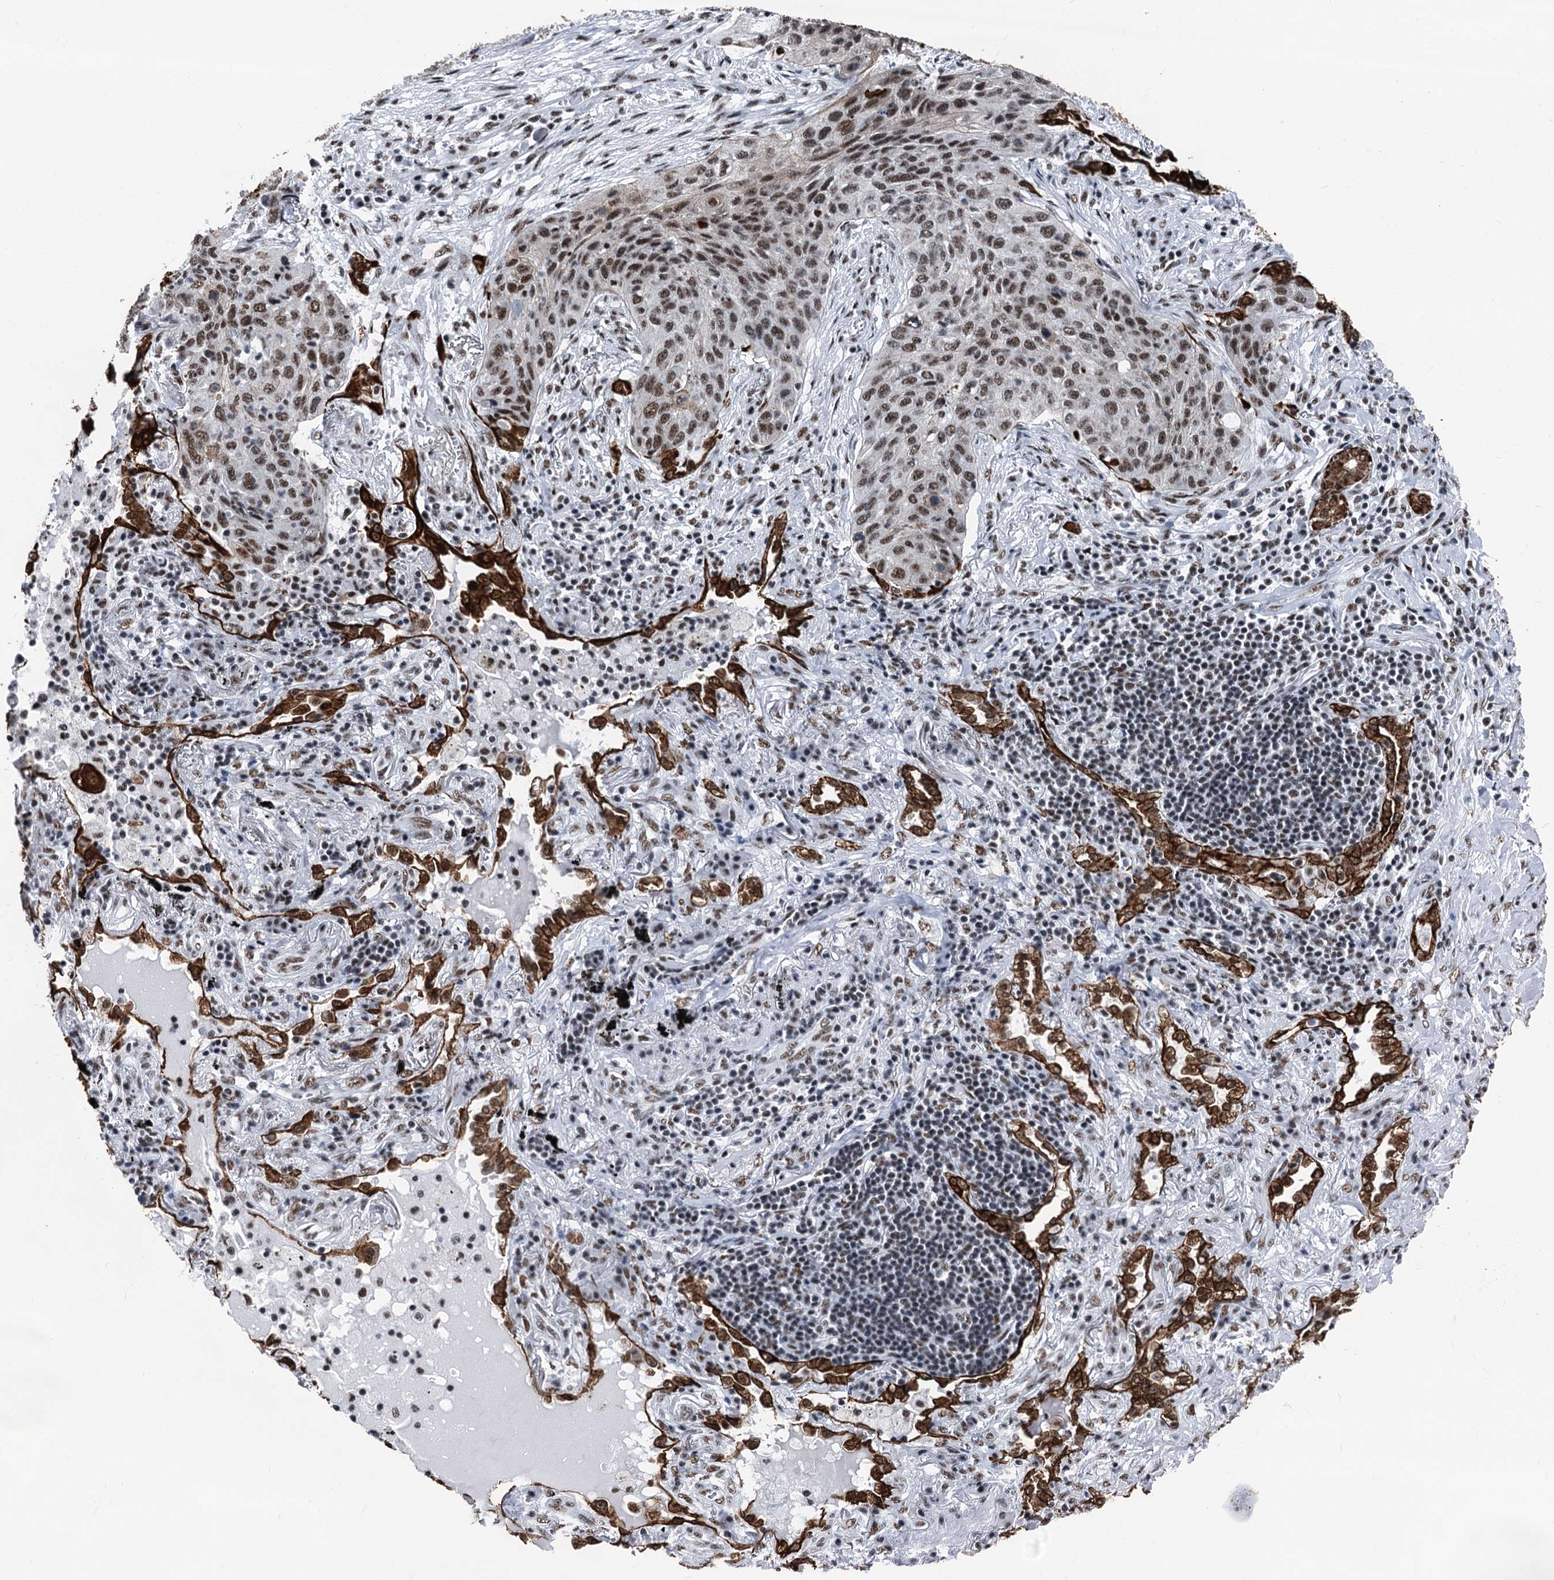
{"staining": {"intensity": "moderate", "quantity": ">75%", "location": "nuclear"}, "tissue": "lung cancer", "cell_type": "Tumor cells", "image_type": "cancer", "snomed": [{"axis": "morphology", "description": "Squamous cell carcinoma, NOS"}, {"axis": "topography", "description": "Lung"}], "caption": "Moderate nuclear protein positivity is seen in about >75% of tumor cells in squamous cell carcinoma (lung).", "gene": "DDX23", "patient": {"sex": "female", "age": 63}}